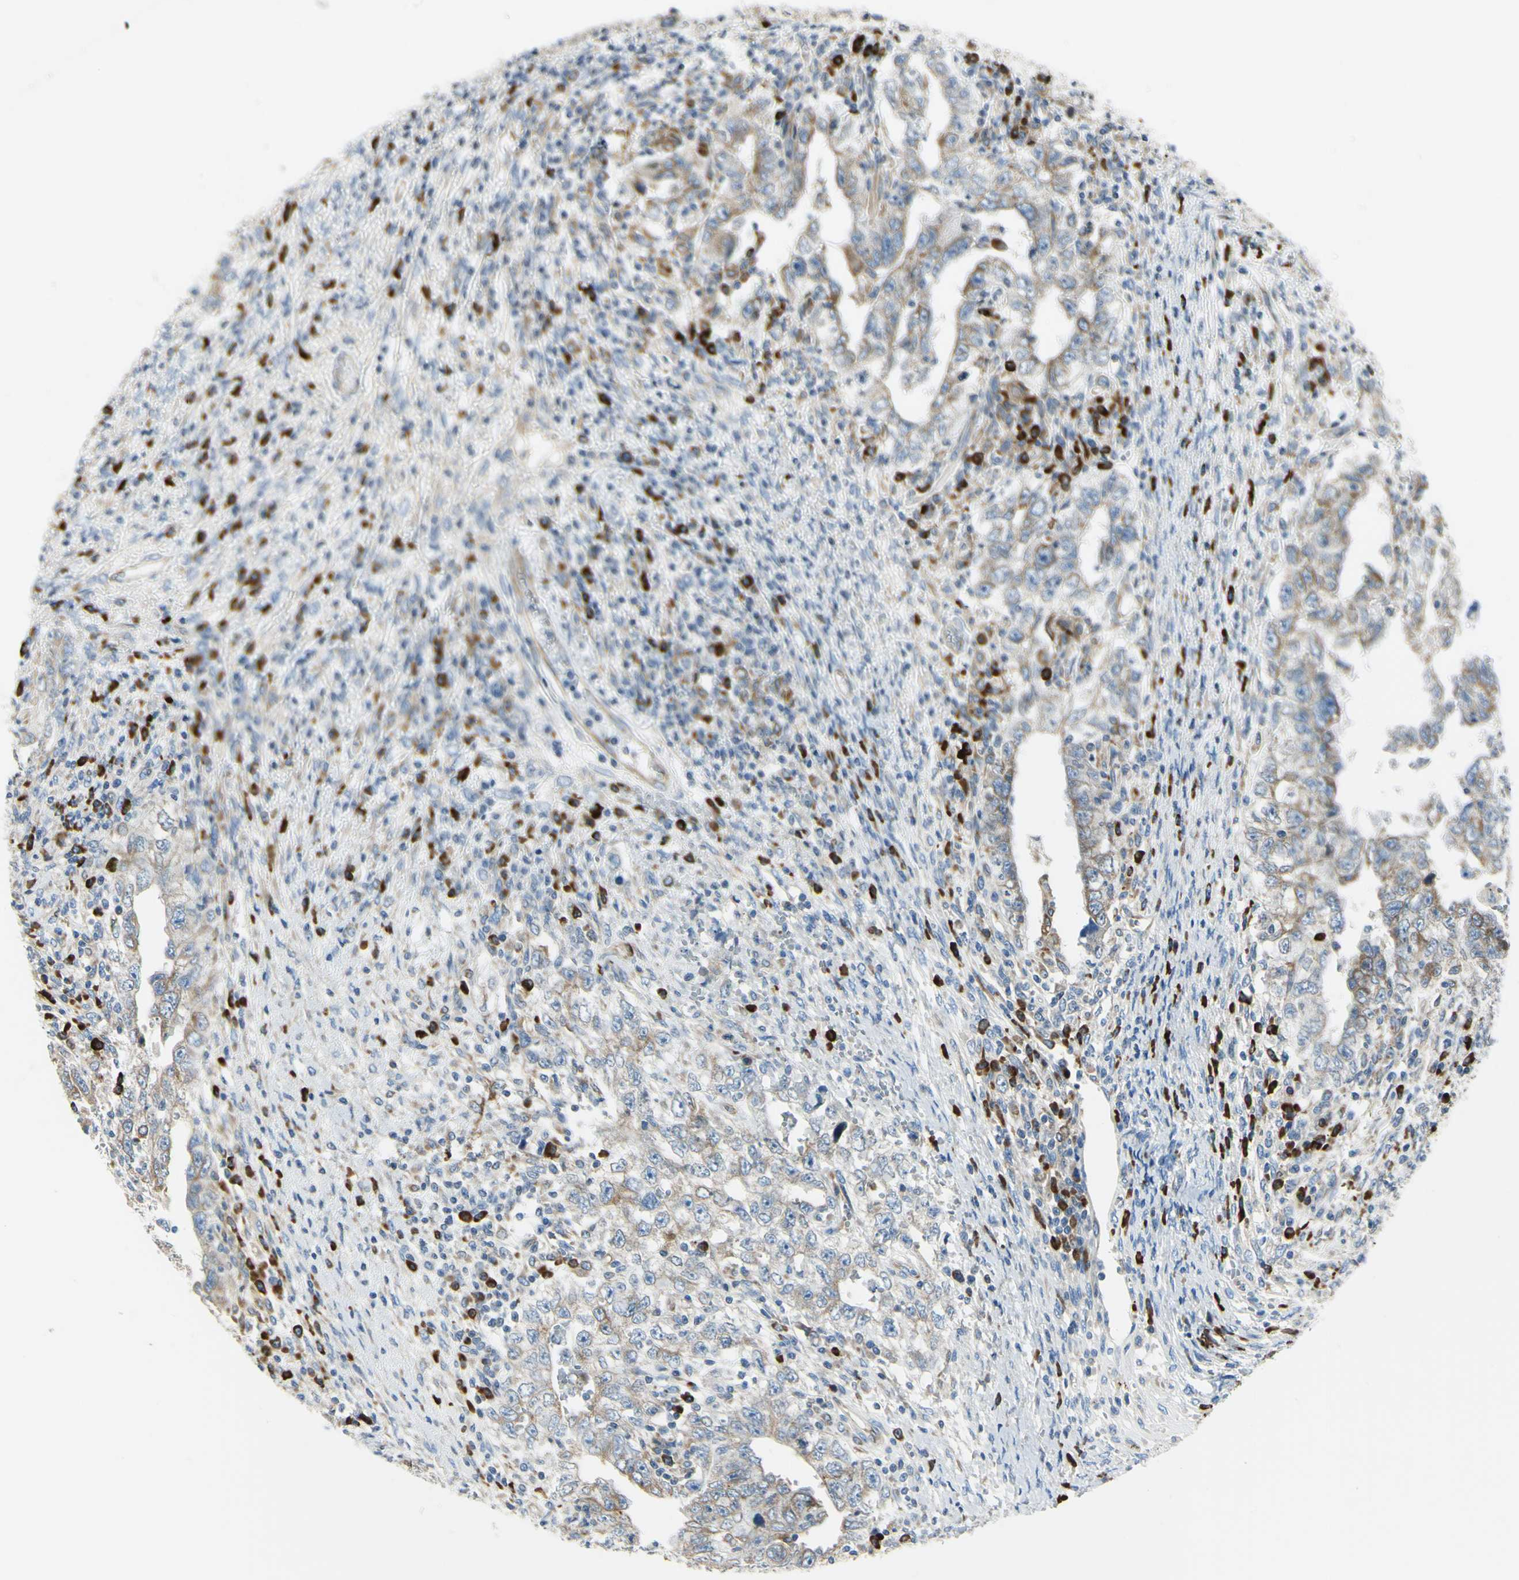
{"staining": {"intensity": "moderate", "quantity": "25%-75%", "location": "cytoplasmic/membranous"}, "tissue": "testis cancer", "cell_type": "Tumor cells", "image_type": "cancer", "snomed": [{"axis": "morphology", "description": "Carcinoma, Embryonal, NOS"}, {"axis": "topography", "description": "Testis"}], "caption": "Testis embryonal carcinoma stained for a protein (brown) exhibits moderate cytoplasmic/membranous positive positivity in approximately 25%-75% of tumor cells.", "gene": "SELENOS", "patient": {"sex": "male", "age": 26}}